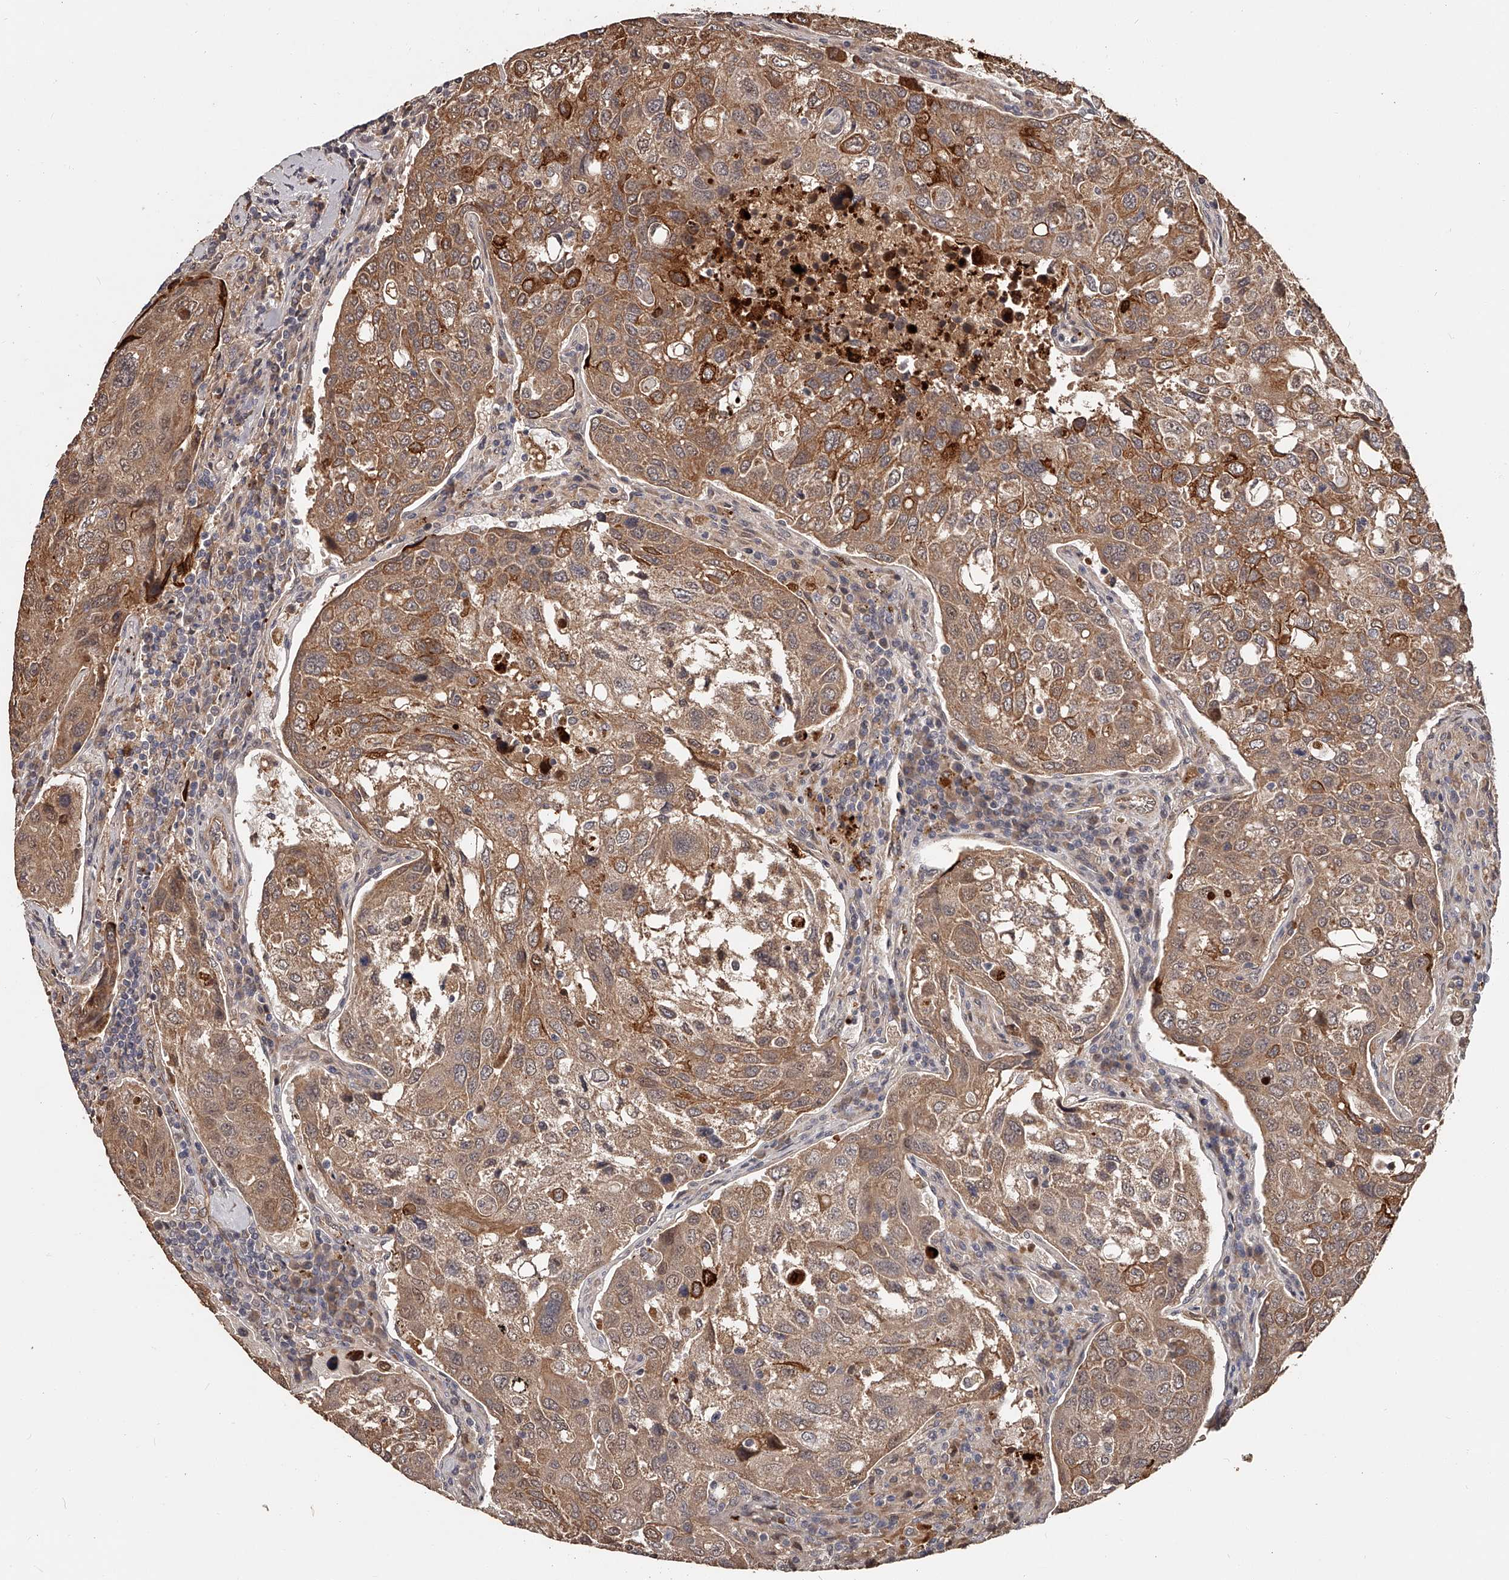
{"staining": {"intensity": "moderate", "quantity": ">75%", "location": "cytoplasmic/membranous"}, "tissue": "urothelial cancer", "cell_type": "Tumor cells", "image_type": "cancer", "snomed": [{"axis": "morphology", "description": "Urothelial carcinoma, High grade"}, {"axis": "topography", "description": "Lymph node"}, {"axis": "topography", "description": "Urinary bladder"}], "caption": "An immunohistochemistry (IHC) histopathology image of tumor tissue is shown. Protein staining in brown shows moderate cytoplasmic/membranous positivity in urothelial carcinoma (high-grade) within tumor cells.", "gene": "URGCP", "patient": {"sex": "male", "age": 51}}